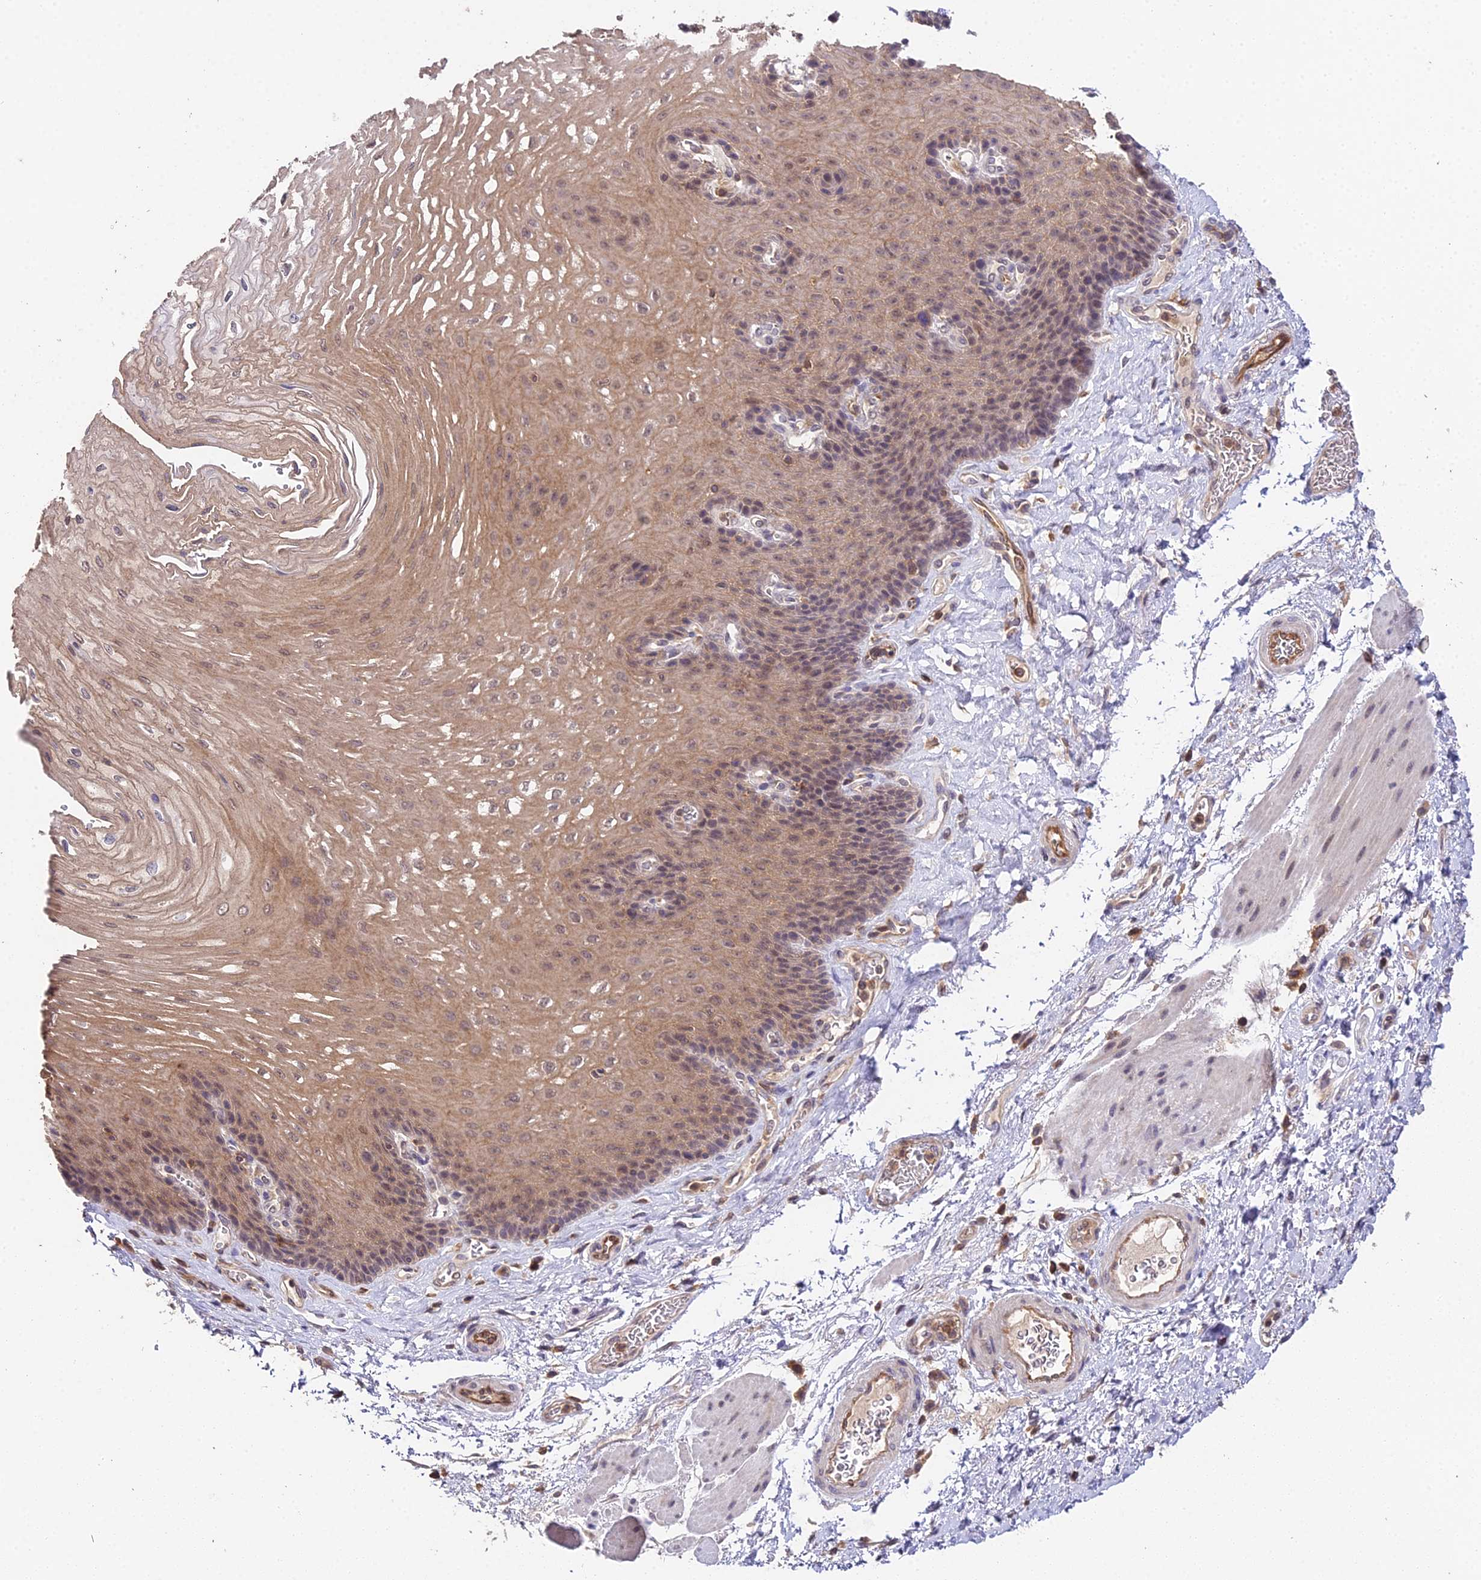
{"staining": {"intensity": "moderate", "quantity": ">75%", "location": "cytoplasmic/membranous,nuclear"}, "tissue": "esophagus", "cell_type": "Squamous epithelial cells", "image_type": "normal", "snomed": [{"axis": "morphology", "description": "Normal tissue, NOS"}, {"axis": "topography", "description": "Esophagus"}], "caption": "IHC histopathology image of unremarkable esophagus stained for a protein (brown), which displays medium levels of moderate cytoplasmic/membranous,nuclear positivity in approximately >75% of squamous epithelial cells.", "gene": "TPRX1", "patient": {"sex": "female", "age": 72}}